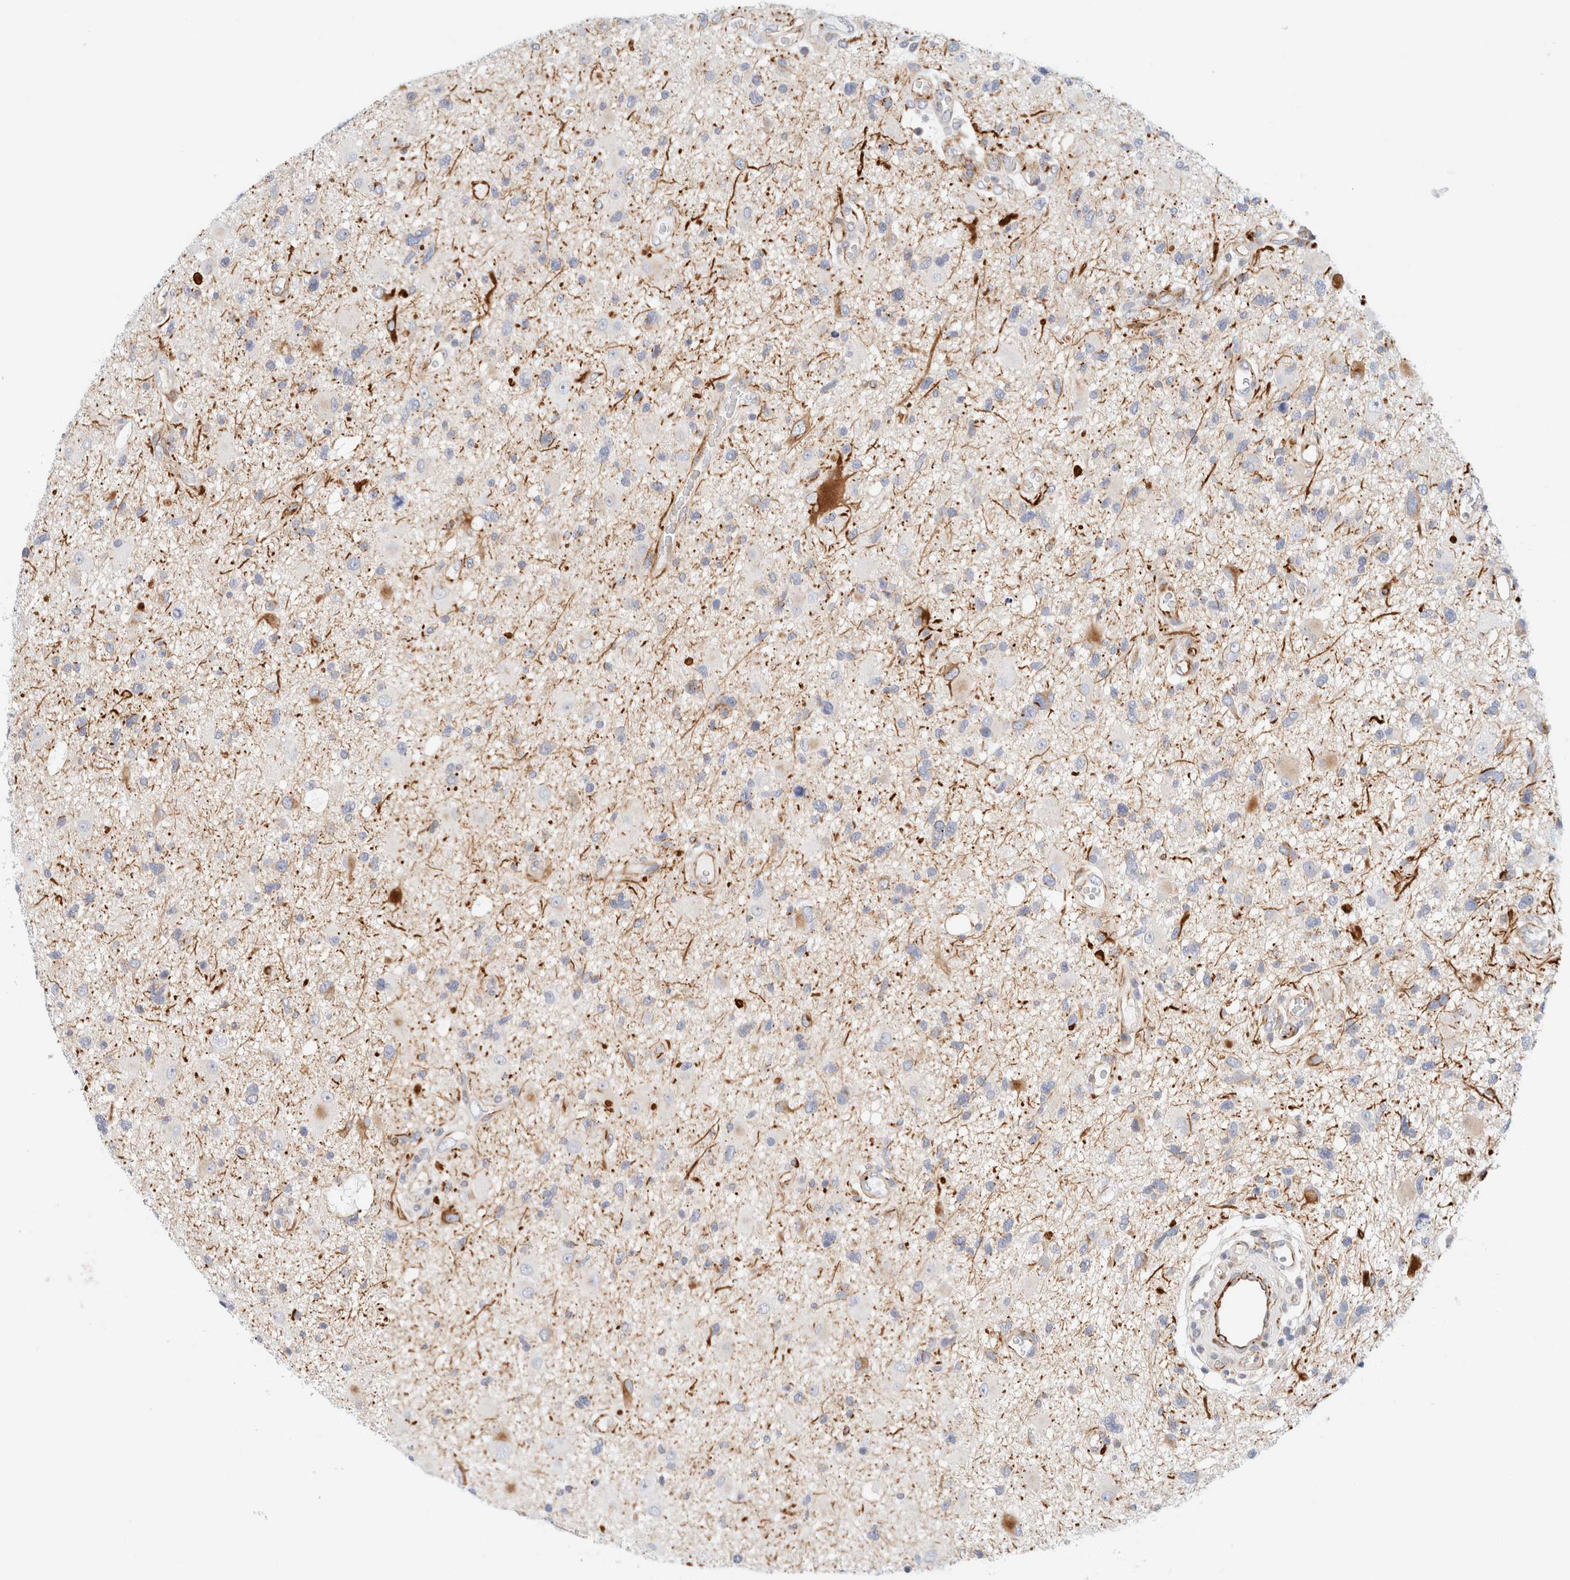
{"staining": {"intensity": "negative", "quantity": "none", "location": "none"}, "tissue": "glioma", "cell_type": "Tumor cells", "image_type": "cancer", "snomed": [{"axis": "morphology", "description": "Glioma, malignant, High grade"}, {"axis": "topography", "description": "Brain"}], "caption": "IHC of human malignant glioma (high-grade) displays no staining in tumor cells.", "gene": "SLC25A48", "patient": {"sex": "male", "age": 33}}